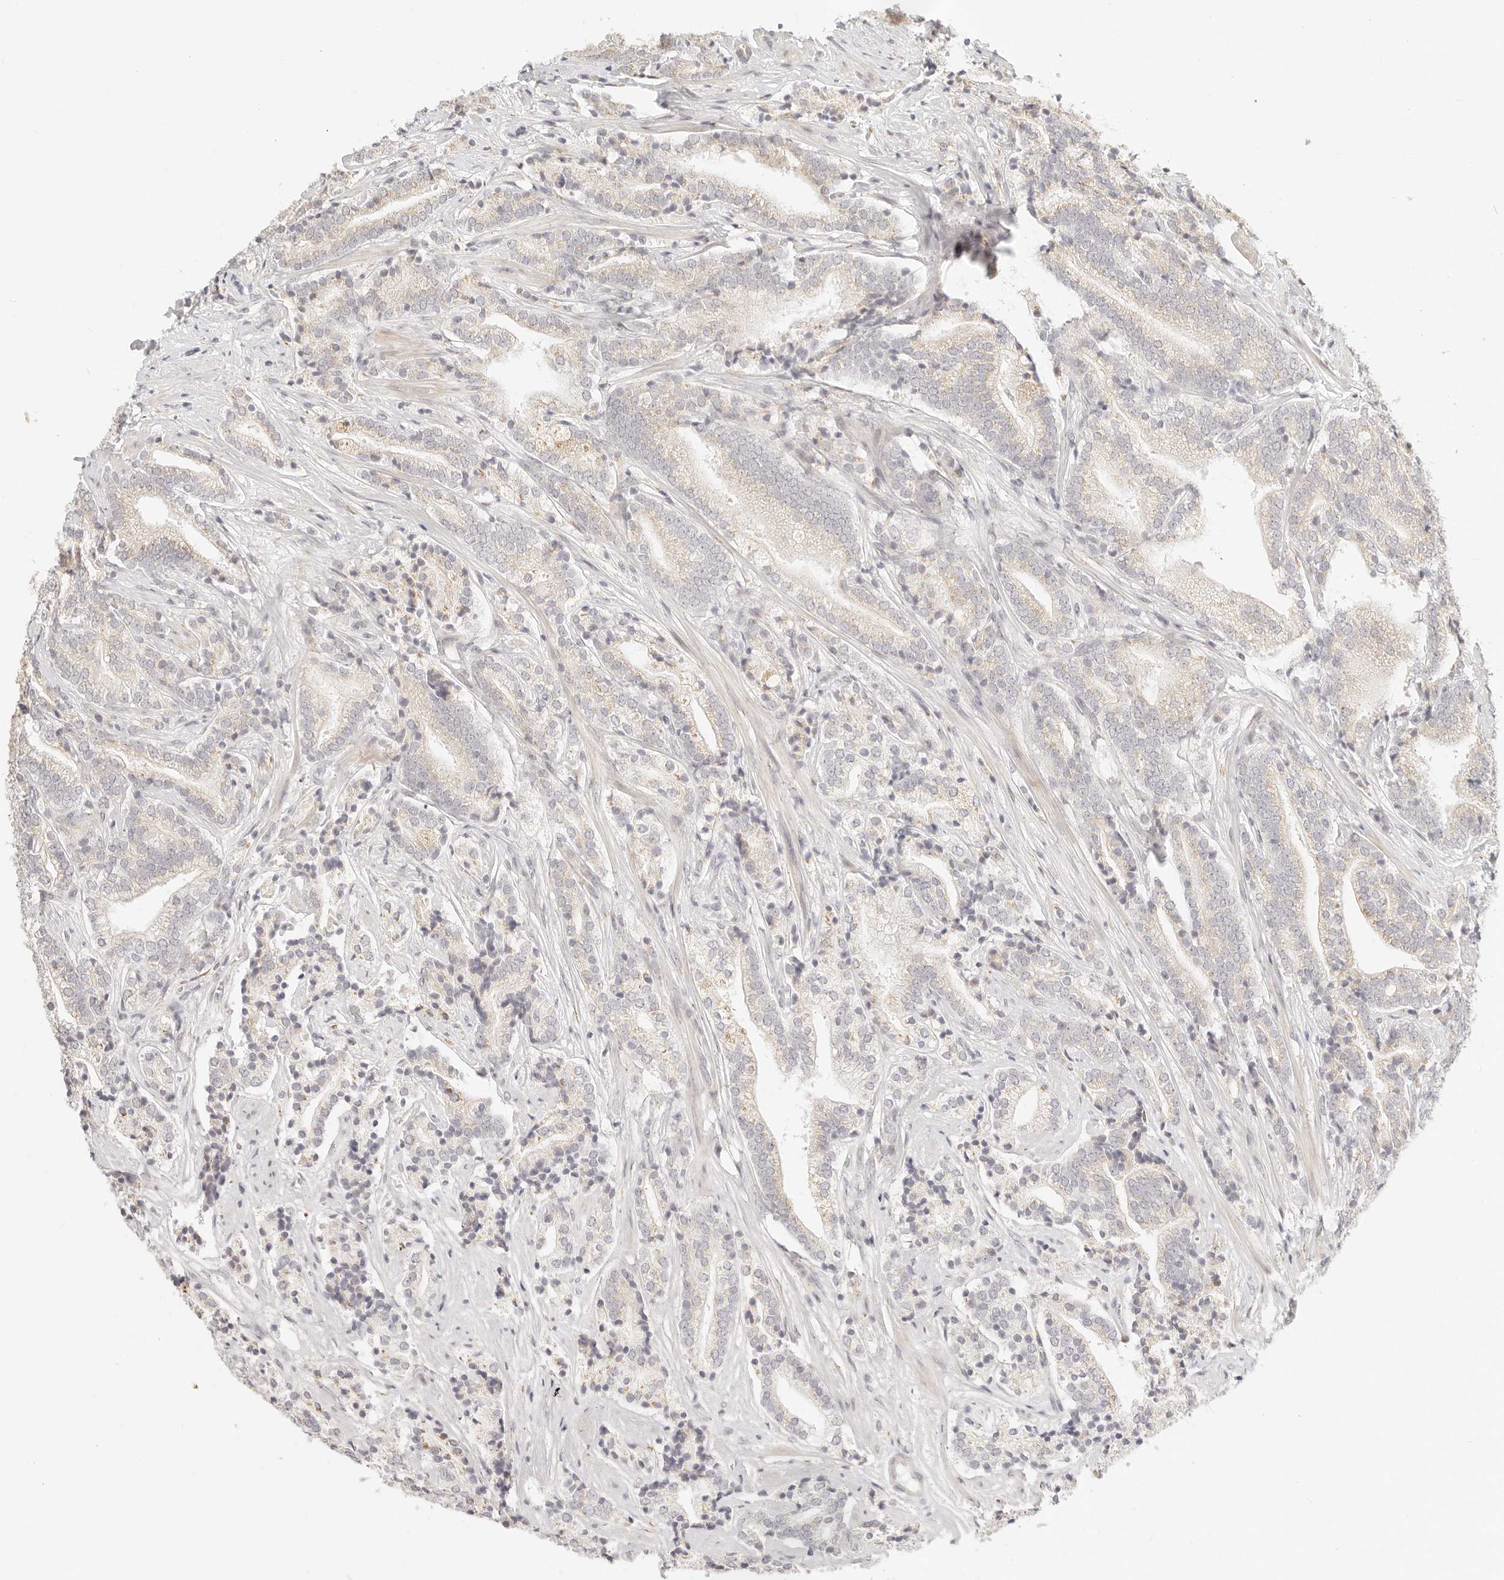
{"staining": {"intensity": "negative", "quantity": "none", "location": "none"}, "tissue": "prostate cancer", "cell_type": "Tumor cells", "image_type": "cancer", "snomed": [{"axis": "morphology", "description": "Adenocarcinoma, High grade"}, {"axis": "topography", "description": "Prostate"}], "caption": "IHC histopathology image of human prostate cancer (adenocarcinoma (high-grade)) stained for a protein (brown), which shows no staining in tumor cells. (Immunohistochemistry (ihc), brightfield microscopy, high magnification).", "gene": "FAM20B", "patient": {"sex": "male", "age": 57}}